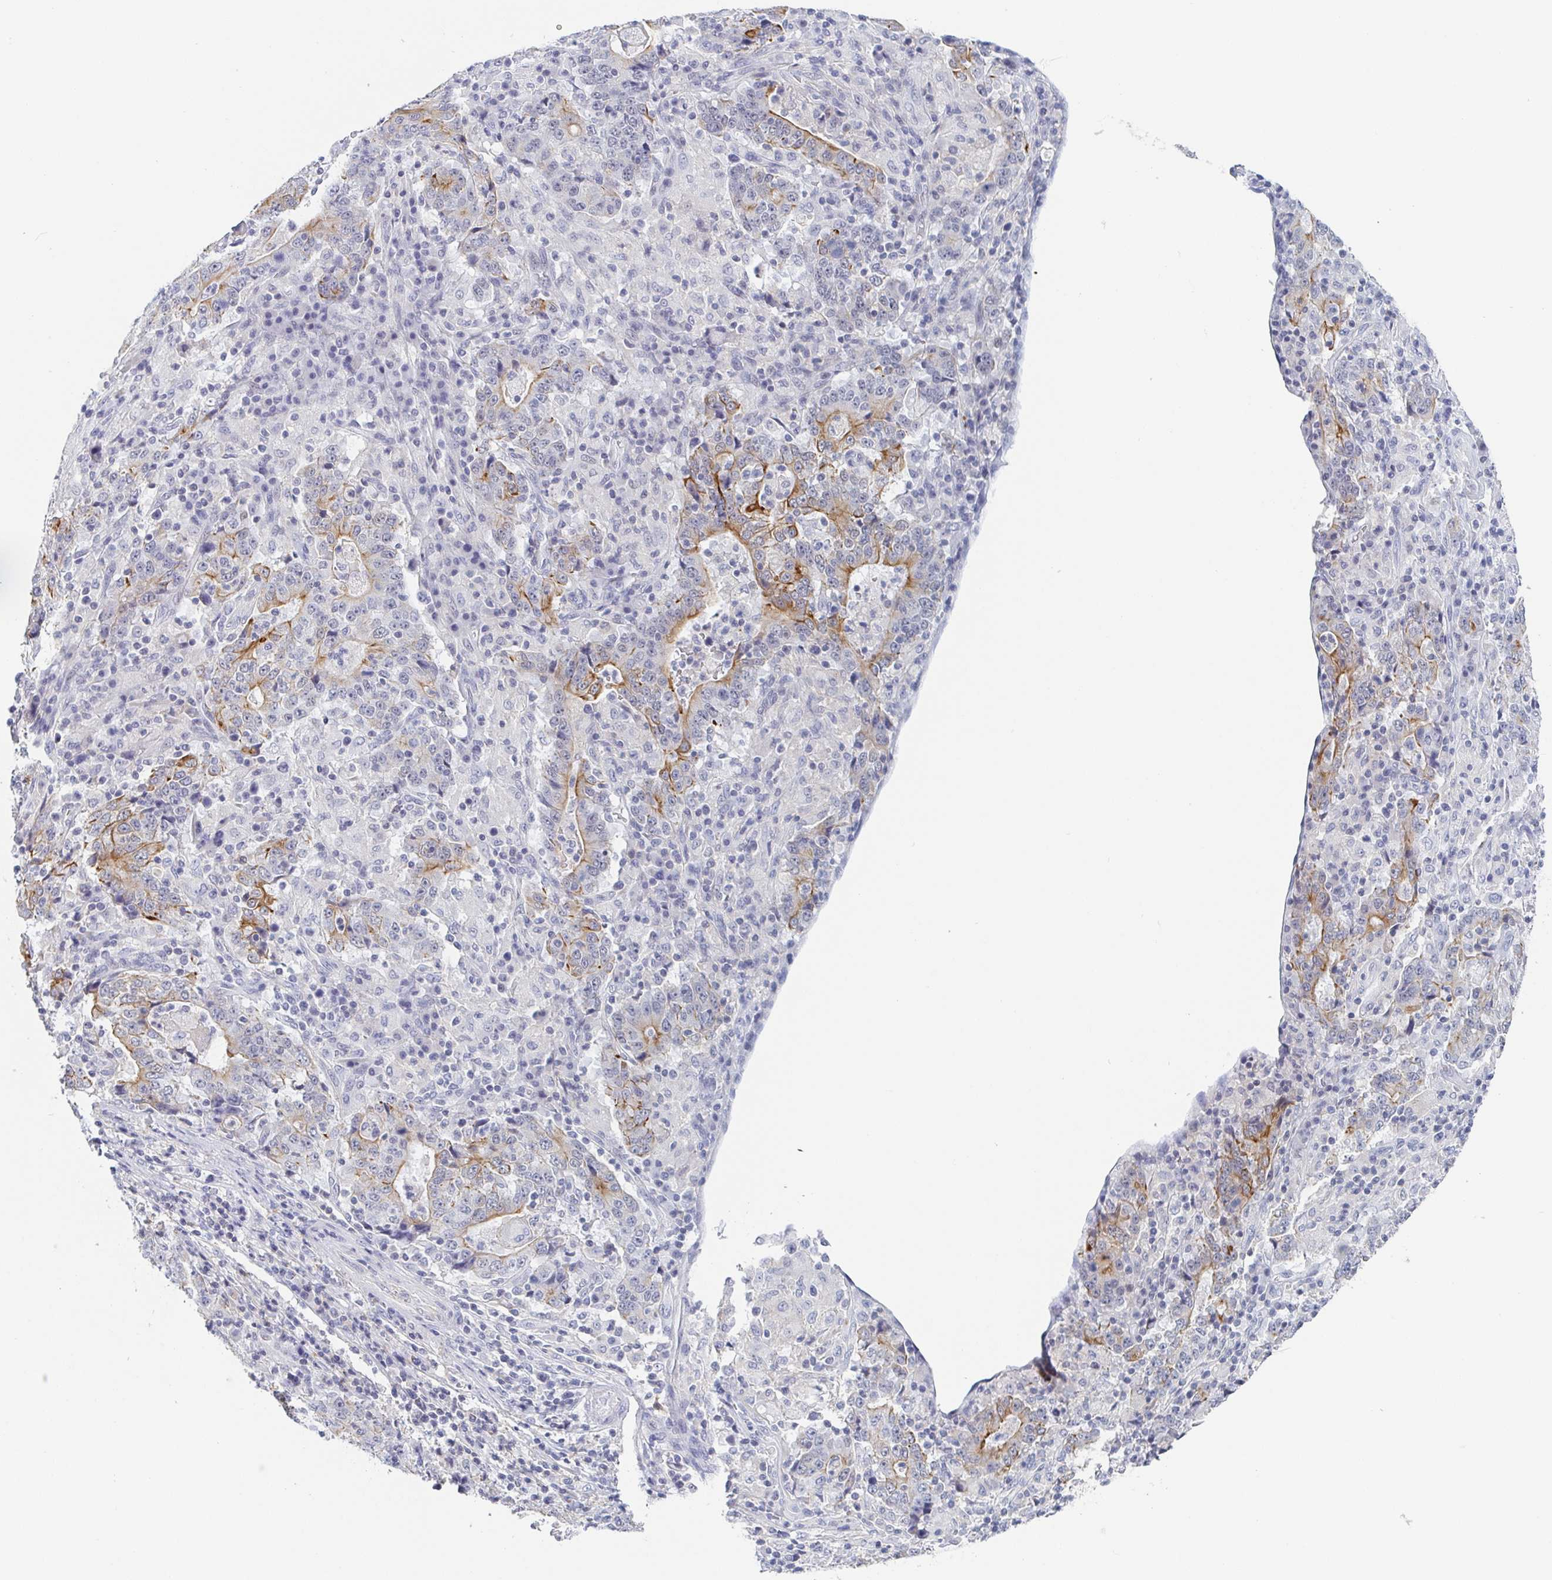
{"staining": {"intensity": "moderate", "quantity": "25%-75%", "location": "cytoplasmic/membranous"}, "tissue": "stomach cancer", "cell_type": "Tumor cells", "image_type": "cancer", "snomed": [{"axis": "morphology", "description": "Normal tissue, NOS"}, {"axis": "morphology", "description": "Adenocarcinoma, NOS"}, {"axis": "topography", "description": "Stomach, upper"}, {"axis": "topography", "description": "Stomach"}], "caption": "Immunohistochemical staining of adenocarcinoma (stomach) reveals medium levels of moderate cytoplasmic/membranous protein expression in approximately 25%-75% of tumor cells.", "gene": "RHOV", "patient": {"sex": "male", "age": 59}}